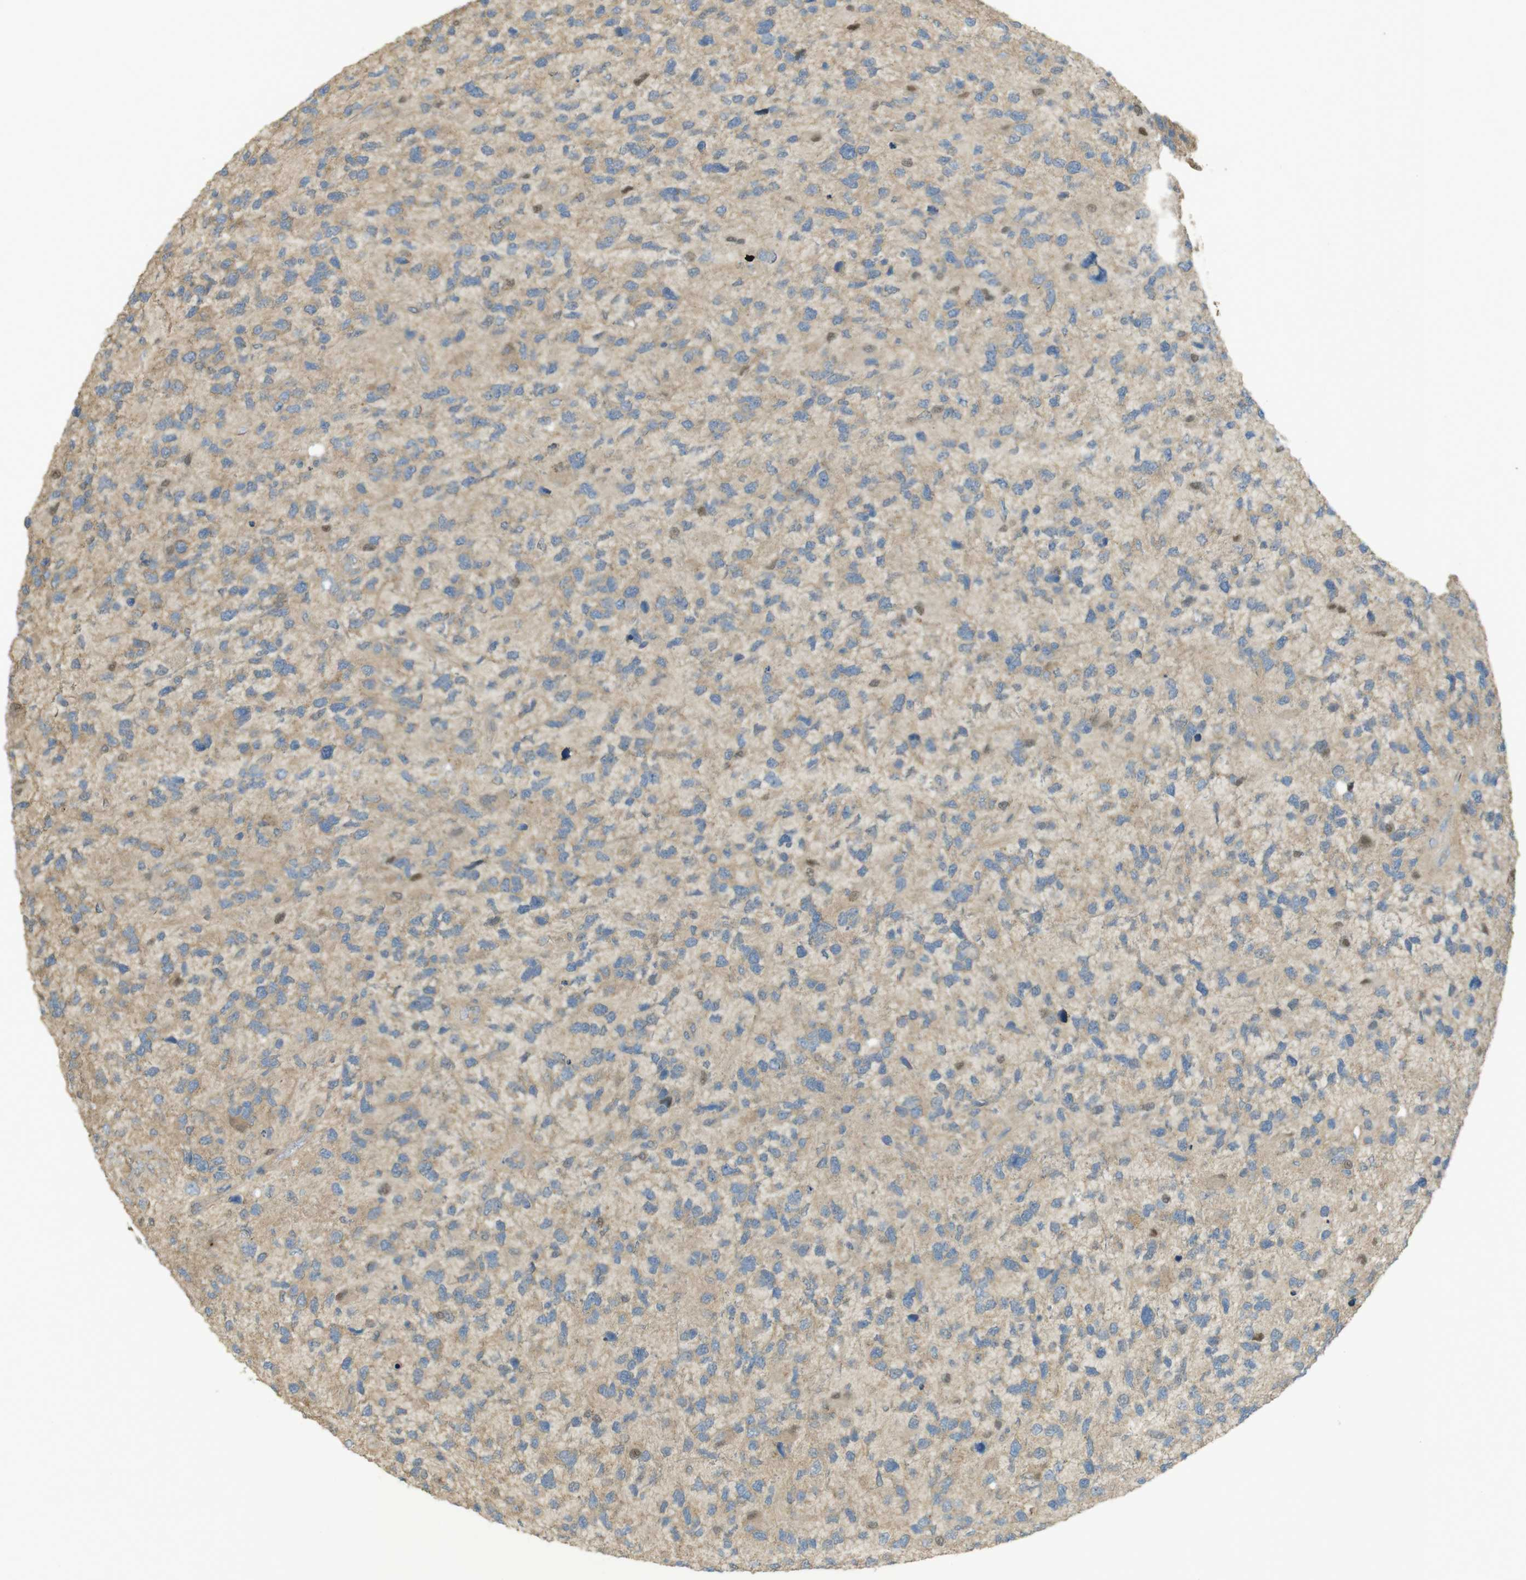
{"staining": {"intensity": "weak", "quantity": "25%-75%", "location": "cytoplasmic/membranous"}, "tissue": "glioma", "cell_type": "Tumor cells", "image_type": "cancer", "snomed": [{"axis": "morphology", "description": "Glioma, malignant, High grade"}, {"axis": "topography", "description": "Brain"}], "caption": "Protein staining of malignant high-grade glioma tissue demonstrates weak cytoplasmic/membranous expression in approximately 25%-75% of tumor cells.", "gene": "ZDHHC20", "patient": {"sex": "female", "age": 58}}